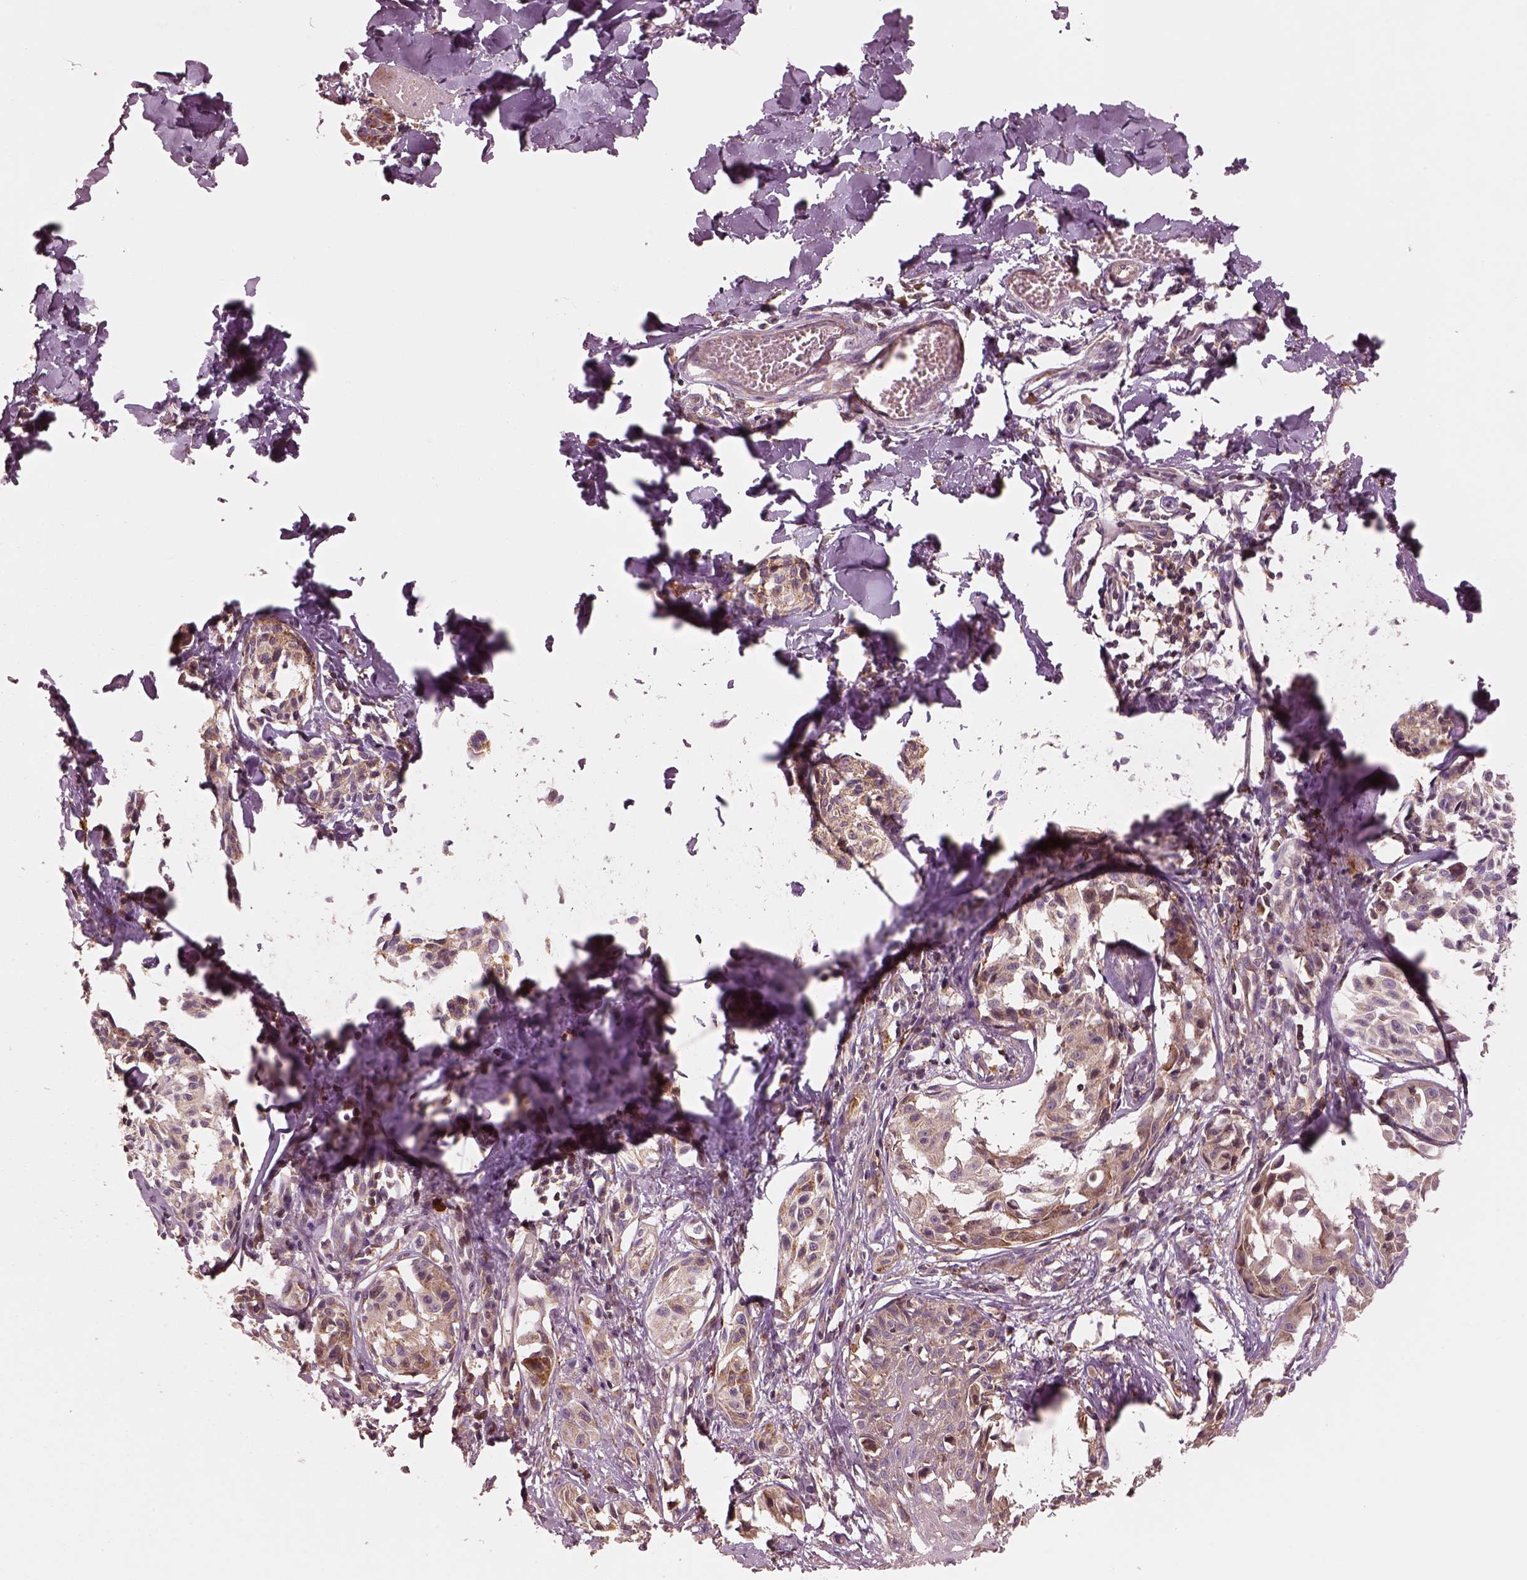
{"staining": {"intensity": "weak", "quantity": "25%-75%", "location": "cytoplasmic/membranous"}, "tissue": "melanoma", "cell_type": "Tumor cells", "image_type": "cancer", "snomed": [{"axis": "morphology", "description": "Malignant melanoma, NOS"}, {"axis": "topography", "description": "Skin"}], "caption": "High-magnification brightfield microscopy of malignant melanoma stained with DAB (3,3'-diaminobenzidine) (brown) and counterstained with hematoxylin (blue). tumor cells exhibit weak cytoplasmic/membranous staining is appreciated in approximately25%-75% of cells.", "gene": "ASCC2", "patient": {"sex": "male", "age": 51}}